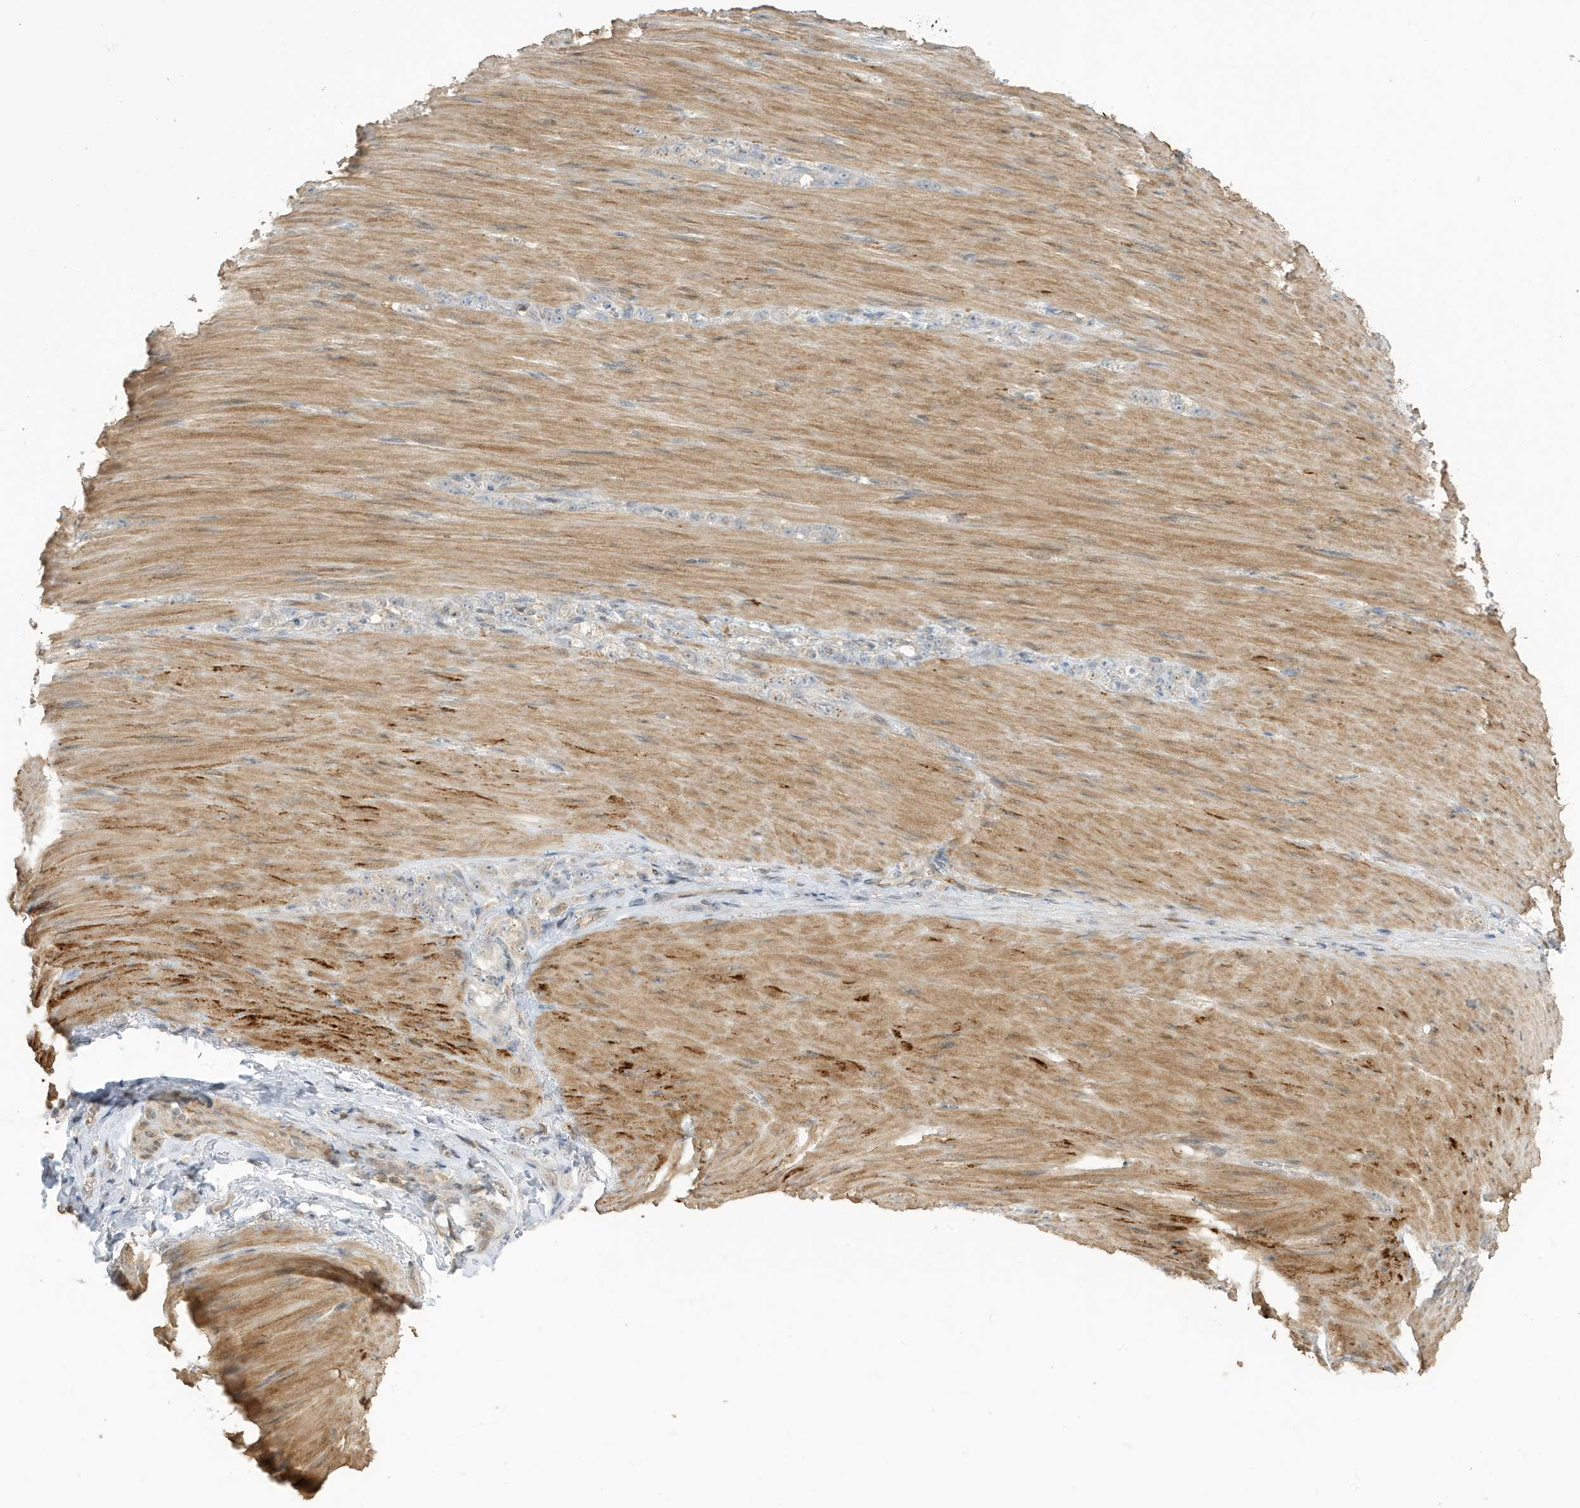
{"staining": {"intensity": "negative", "quantity": "none", "location": "none"}, "tissue": "stomach cancer", "cell_type": "Tumor cells", "image_type": "cancer", "snomed": [{"axis": "morphology", "description": "Normal tissue, NOS"}, {"axis": "morphology", "description": "Adenocarcinoma, NOS"}, {"axis": "topography", "description": "Stomach"}], "caption": "Photomicrograph shows no protein expression in tumor cells of stomach cancer (adenocarcinoma) tissue. (DAB immunohistochemistry (IHC) visualized using brightfield microscopy, high magnification).", "gene": "TAB3", "patient": {"sex": "male", "age": 82}}